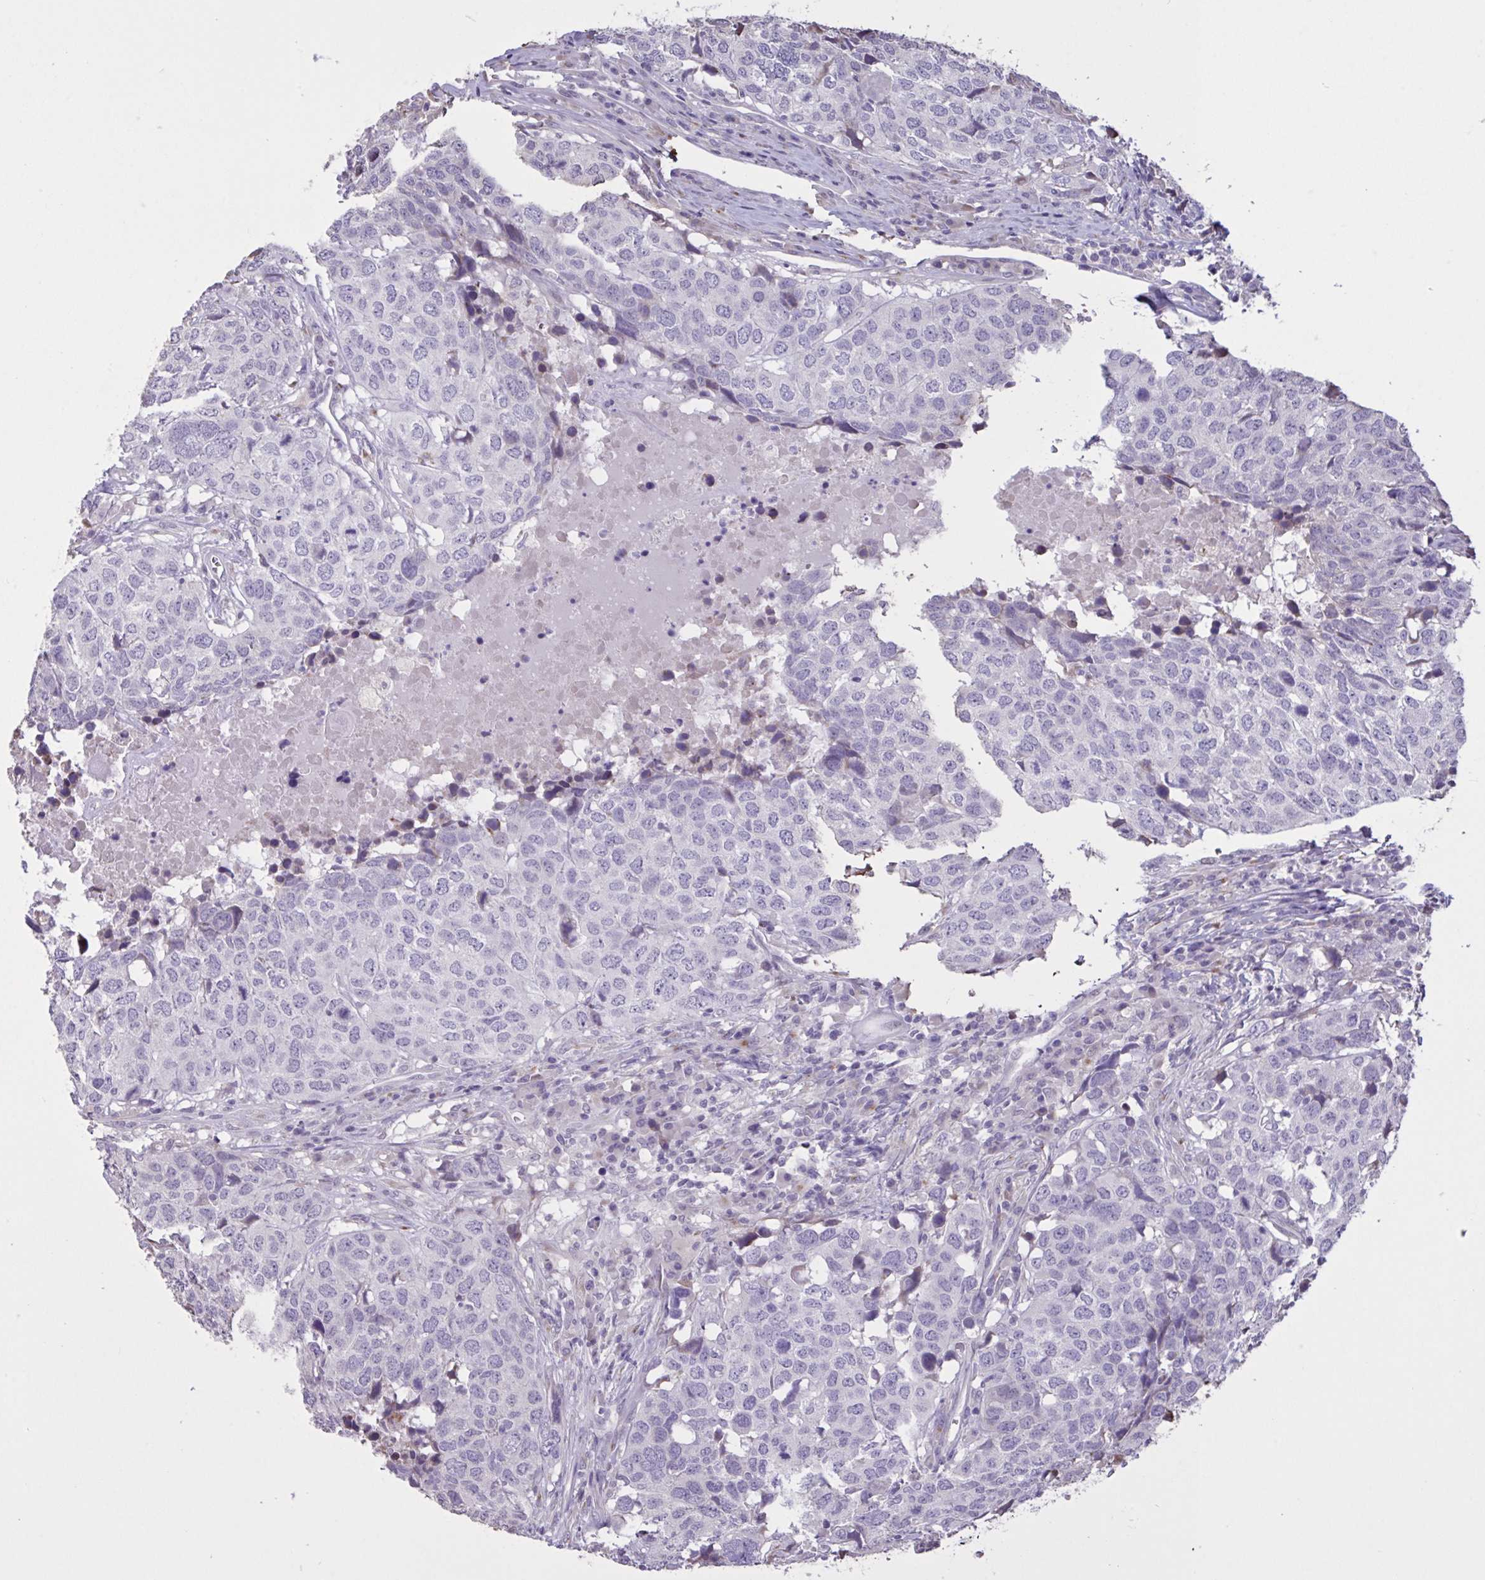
{"staining": {"intensity": "negative", "quantity": "none", "location": "none"}, "tissue": "head and neck cancer", "cell_type": "Tumor cells", "image_type": "cancer", "snomed": [{"axis": "morphology", "description": "Normal tissue, NOS"}, {"axis": "morphology", "description": "Squamous cell carcinoma, NOS"}, {"axis": "topography", "description": "Skeletal muscle"}, {"axis": "topography", "description": "Vascular tissue"}, {"axis": "topography", "description": "Peripheral nerve tissue"}, {"axis": "topography", "description": "Head-Neck"}], "caption": "Immunohistochemical staining of squamous cell carcinoma (head and neck) reveals no significant staining in tumor cells.", "gene": "MRGPRX2", "patient": {"sex": "male", "age": 66}}